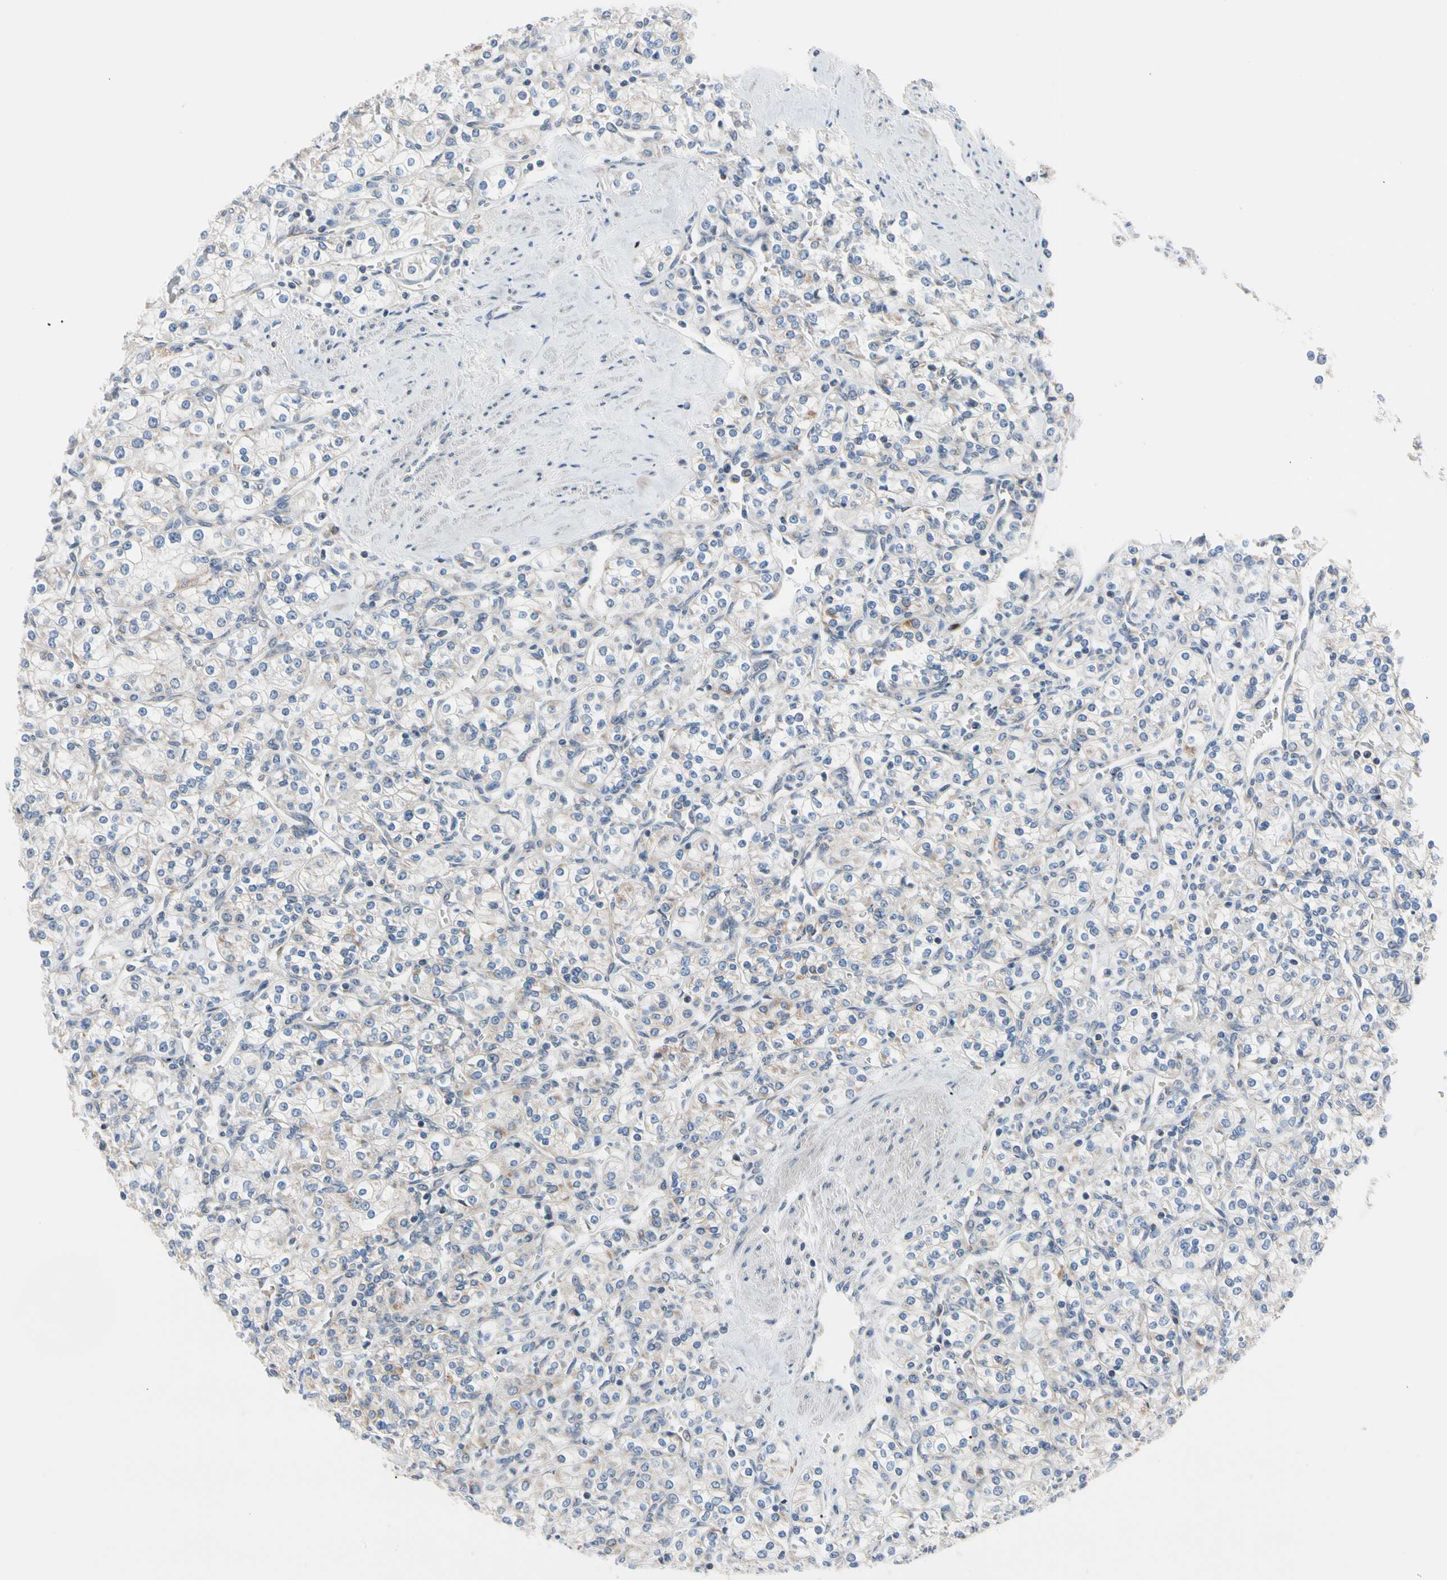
{"staining": {"intensity": "weak", "quantity": "25%-75%", "location": "cytoplasmic/membranous"}, "tissue": "renal cancer", "cell_type": "Tumor cells", "image_type": "cancer", "snomed": [{"axis": "morphology", "description": "Adenocarcinoma, NOS"}, {"axis": "topography", "description": "Kidney"}], "caption": "A photomicrograph of adenocarcinoma (renal) stained for a protein shows weak cytoplasmic/membranous brown staining in tumor cells.", "gene": "MARK1", "patient": {"sex": "male", "age": 77}}